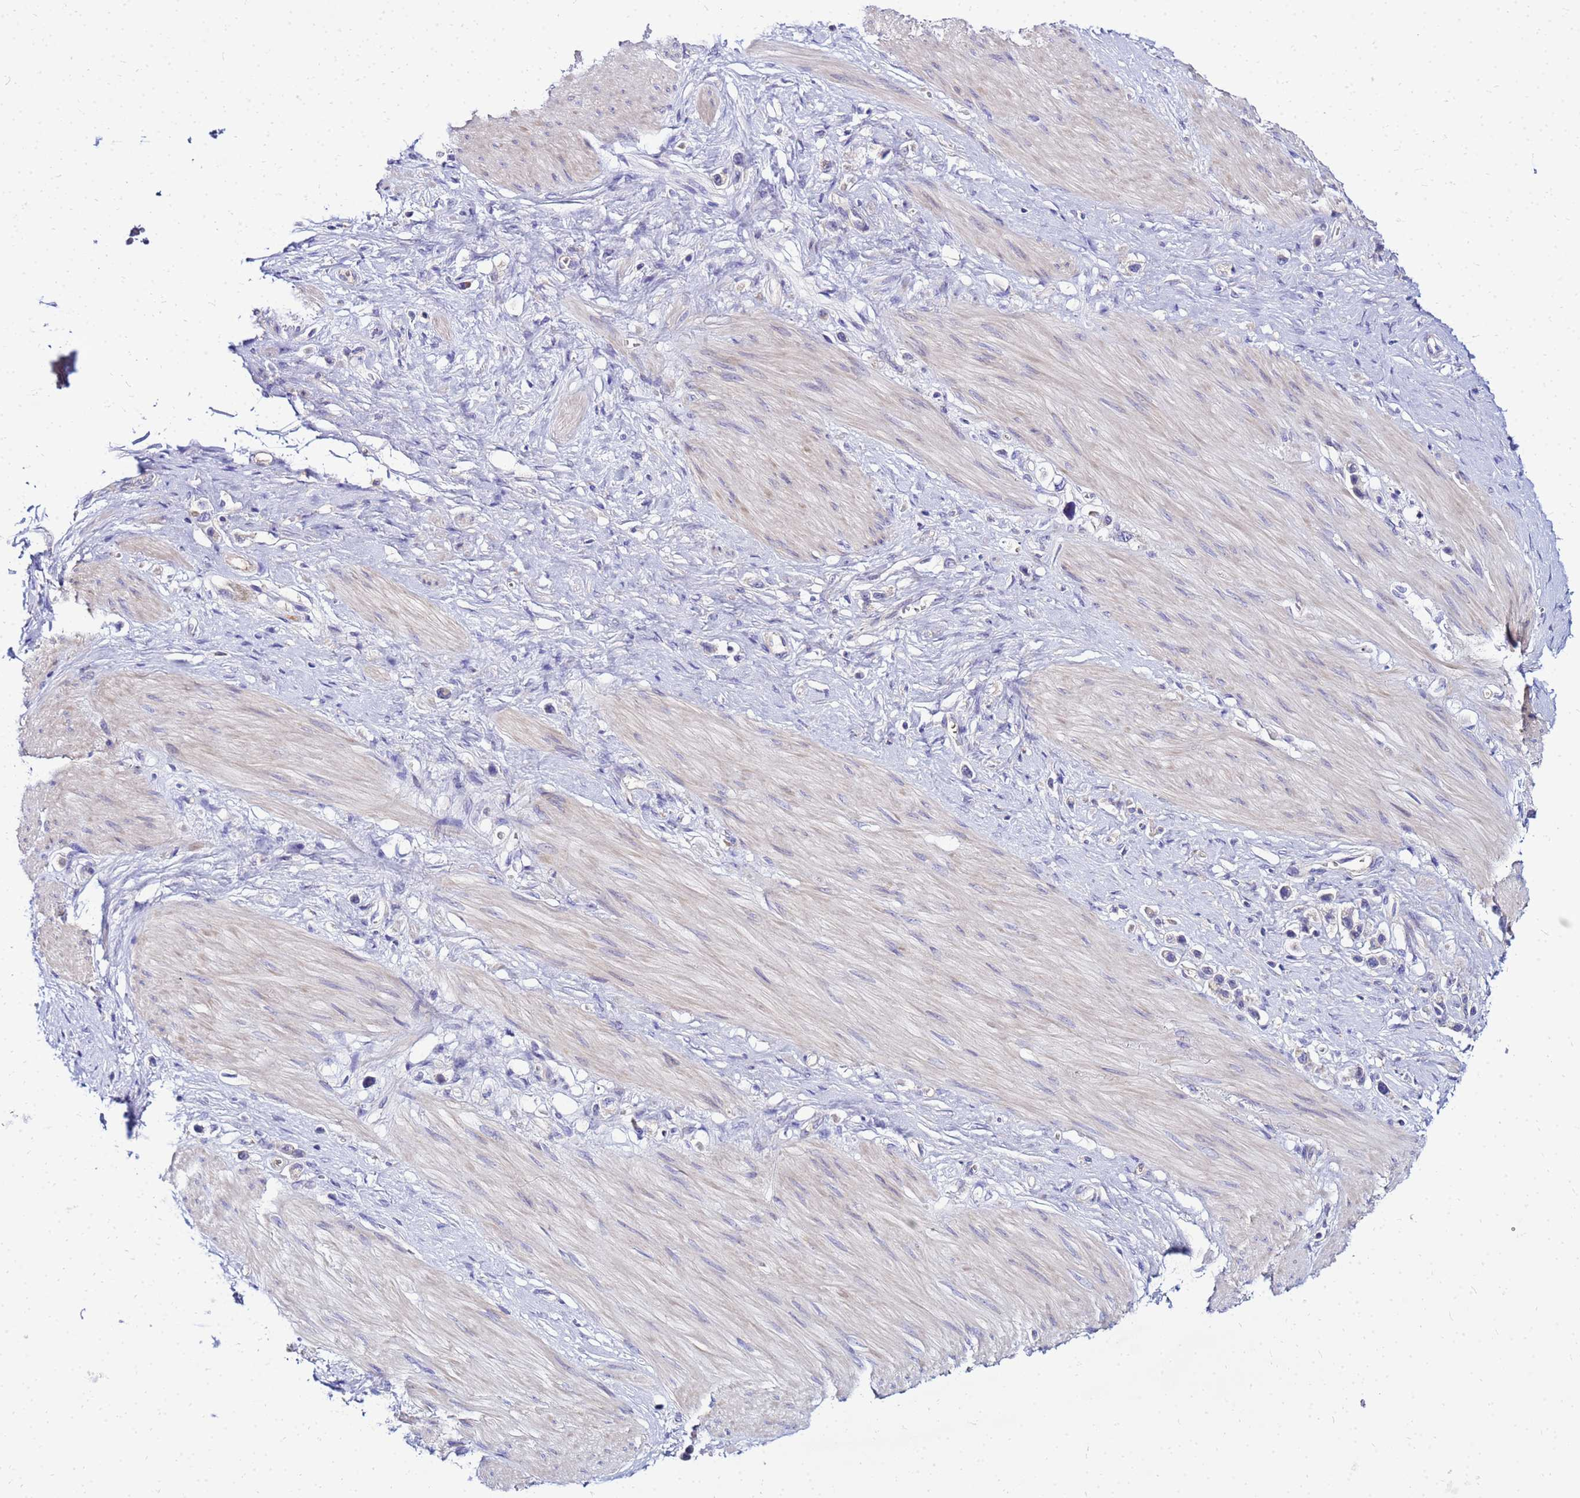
{"staining": {"intensity": "negative", "quantity": "none", "location": "none"}, "tissue": "stomach cancer", "cell_type": "Tumor cells", "image_type": "cancer", "snomed": [{"axis": "morphology", "description": "Adenocarcinoma, NOS"}, {"axis": "topography", "description": "Stomach"}], "caption": "High magnification brightfield microscopy of stomach adenocarcinoma stained with DAB (3,3'-diaminobenzidine) (brown) and counterstained with hematoxylin (blue): tumor cells show no significant positivity.", "gene": "HERC5", "patient": {"sex": "female", "age": 65}}